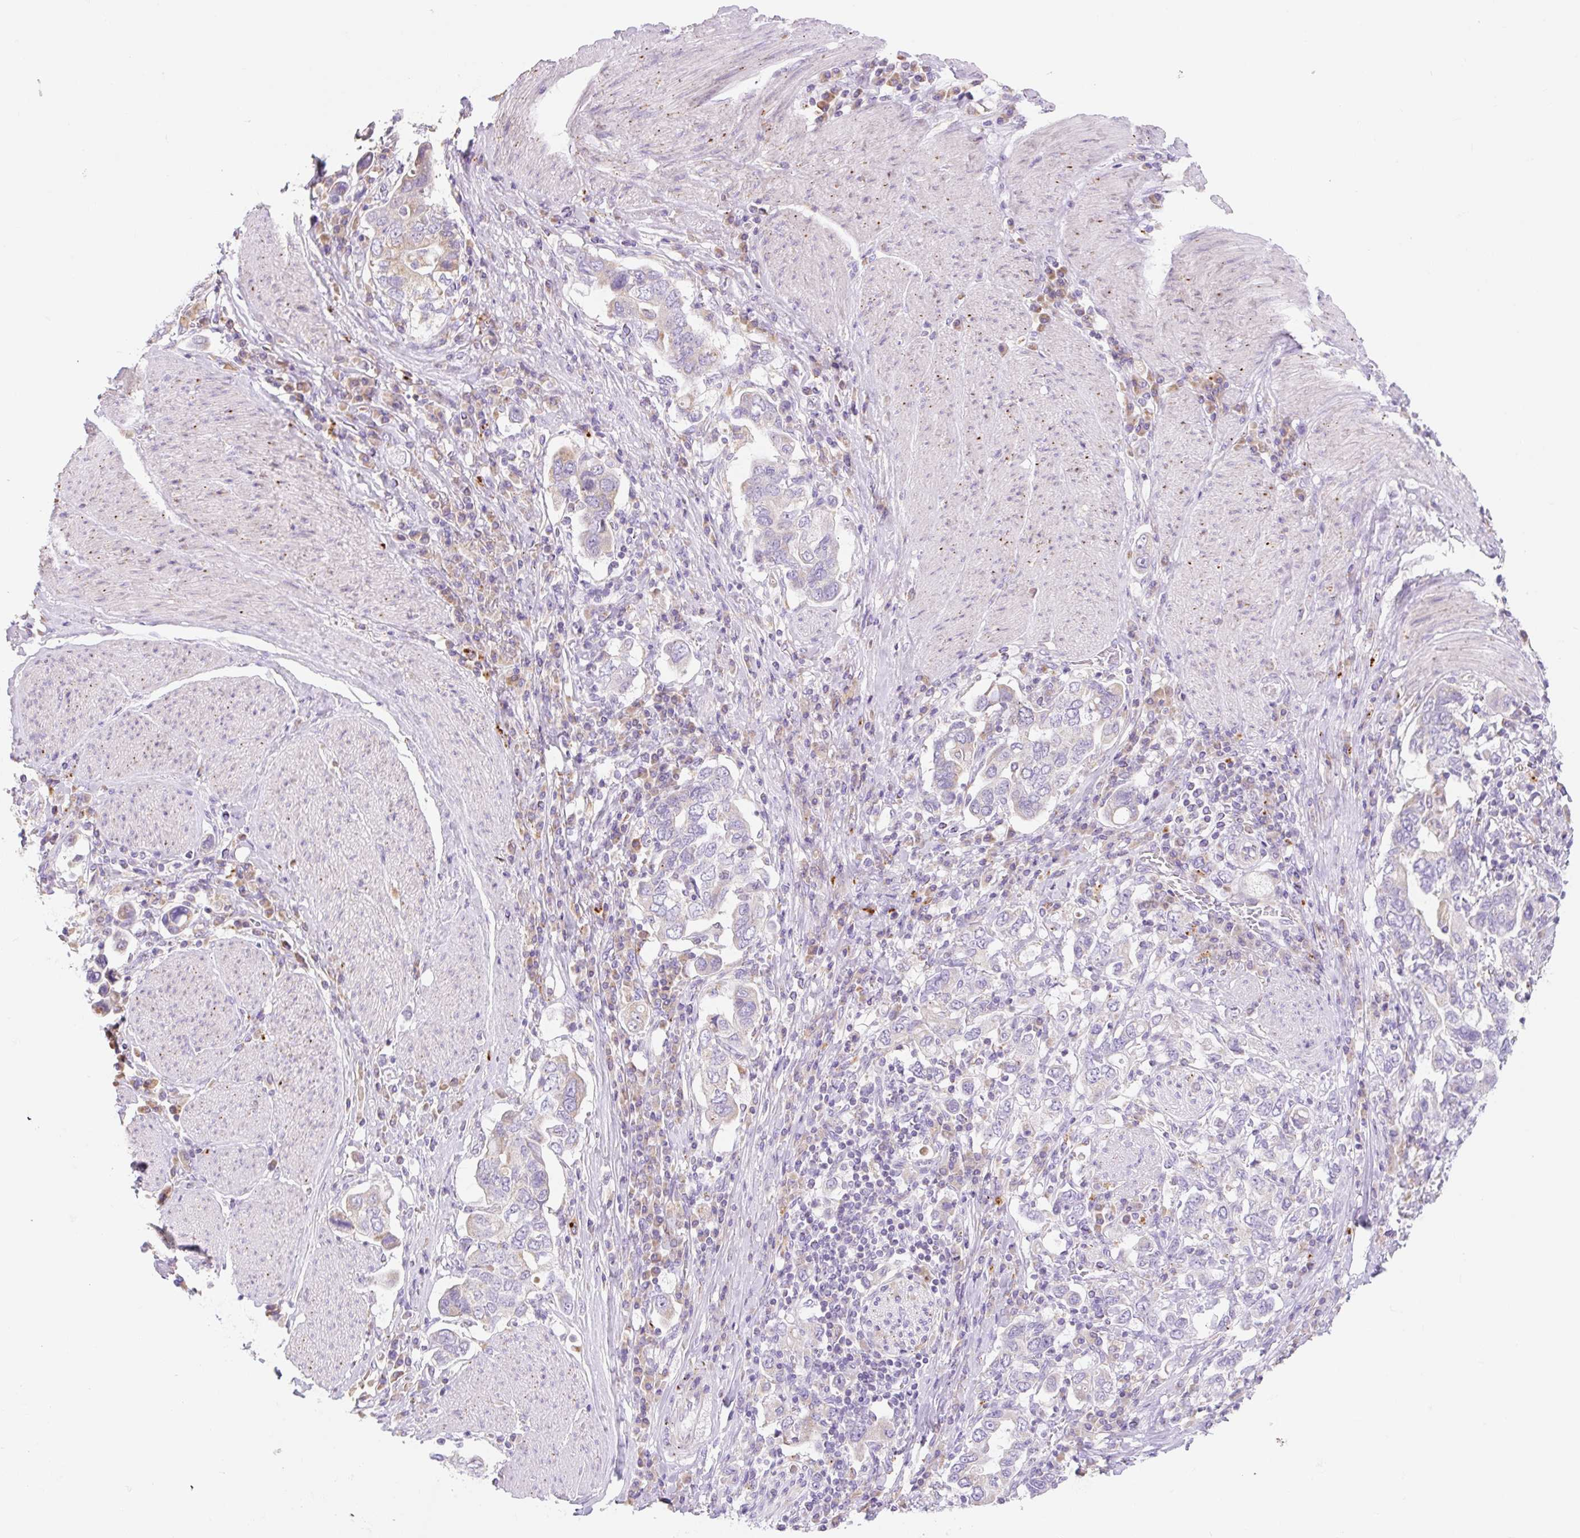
{"staining": {"intensity": "negative", "quantity": "none", "location": "none"}, "tissue": "stomach cancer", "cell_type": "Tumor cells", "image_type": "cancer", "snomed": [{"axis": "morphology", "description": "Adenocarcinoma, NOS"}, {"axis": "topography", "description": "Stomach, upper"}, {"axis": "topography", "description": "Stomach"}], "caption": "The photomicrograph shows no significant expression in tumor cells of stomach adenocarcinoma.", "gene": "CLEC3A", "patient": {"sex": "male", "age": 62}}